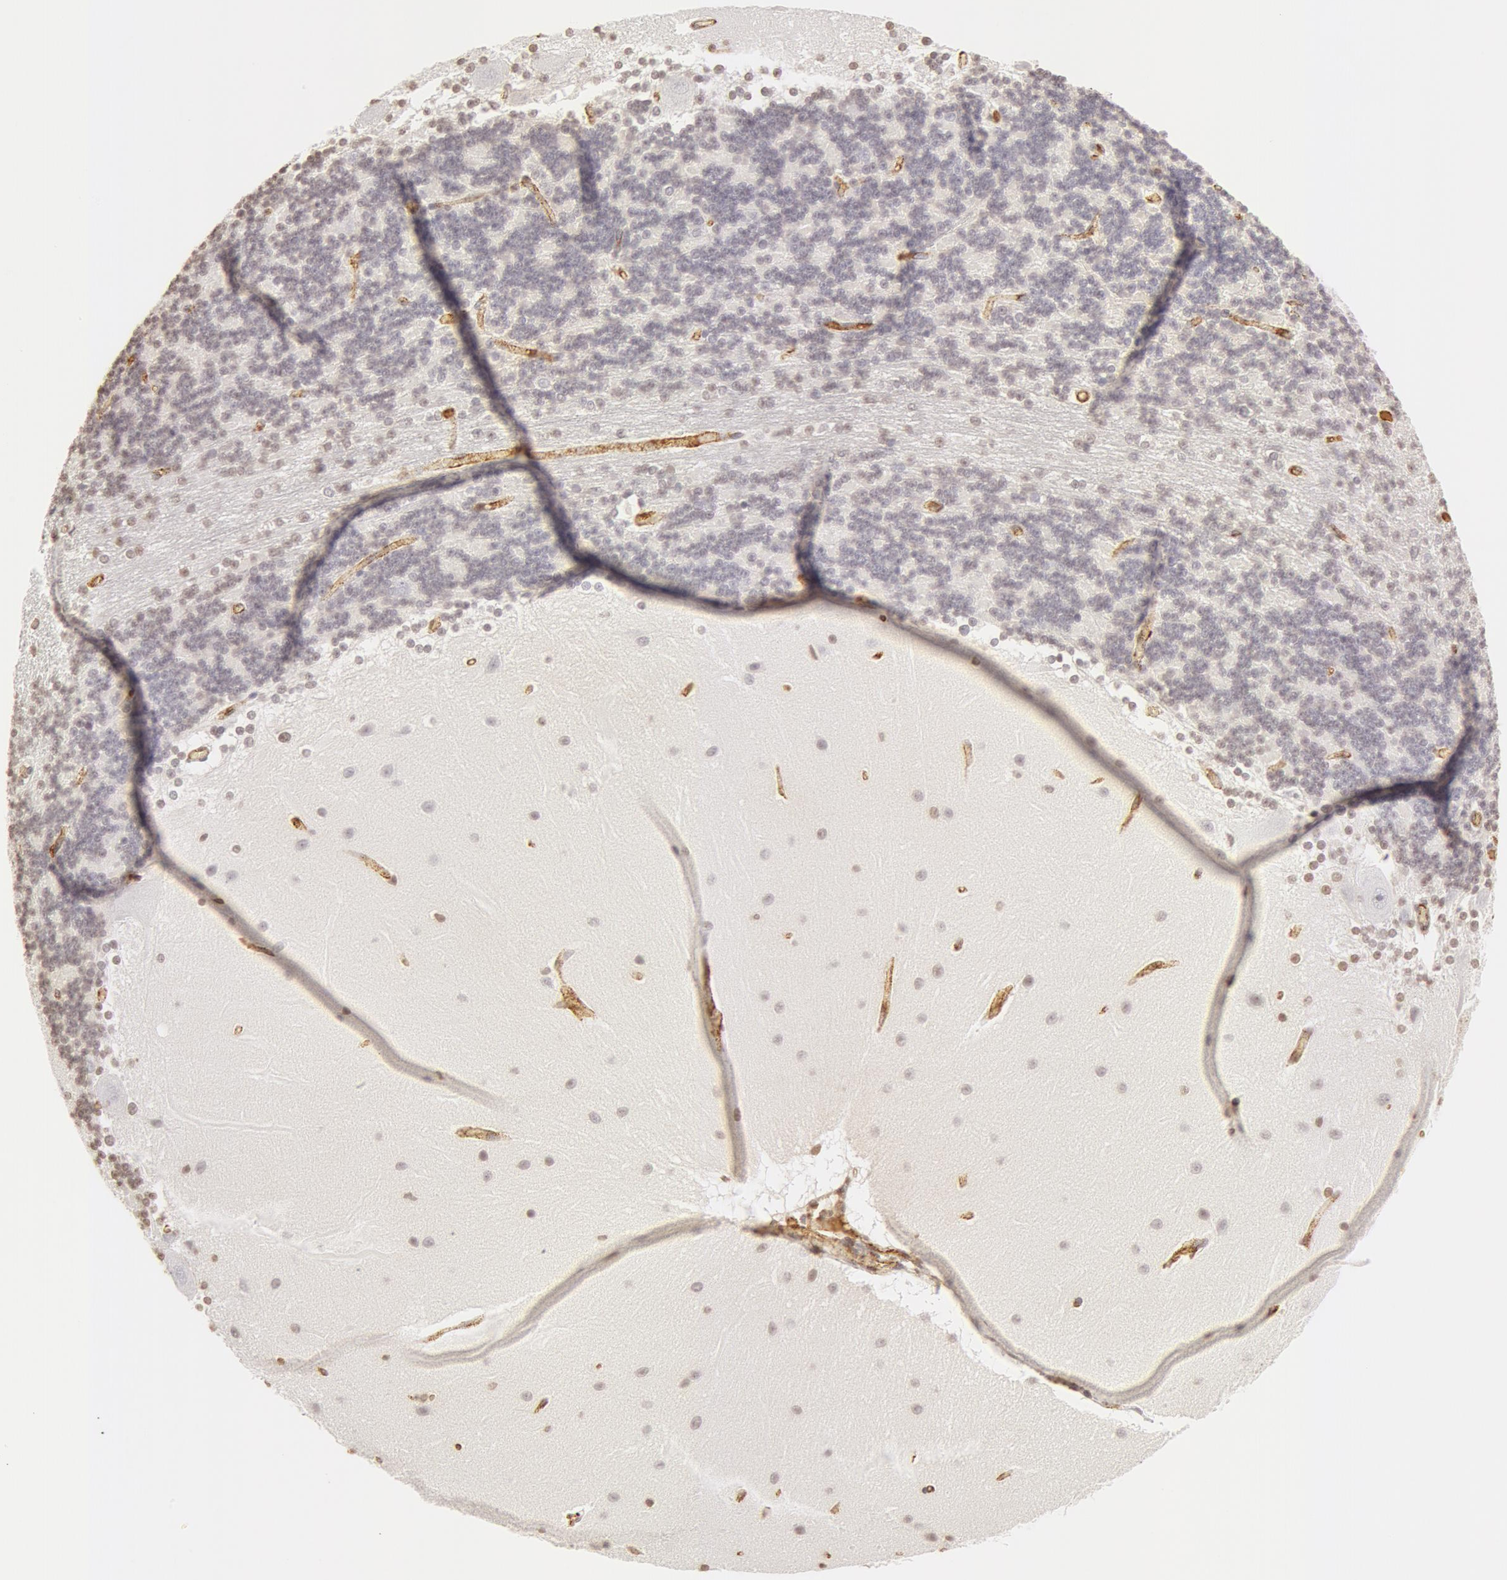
{"staining": {"intensity": "negative", "quantity": "none", "location": "none"}, "tissue": "cerebellum", "cell_type": "Cells in granular layer", "image_type": "normal", "snomed": [{"axis": "morphology", "description": "Normal tissue, NOS"}, {"axis": "topography", "description": "Cerebellum"}], "caption": "Cells in granular layer are negative for brown protein staining in benign cerebellum.", "gene": "VWF", "patient": {"sex": "female", "age": 54}}